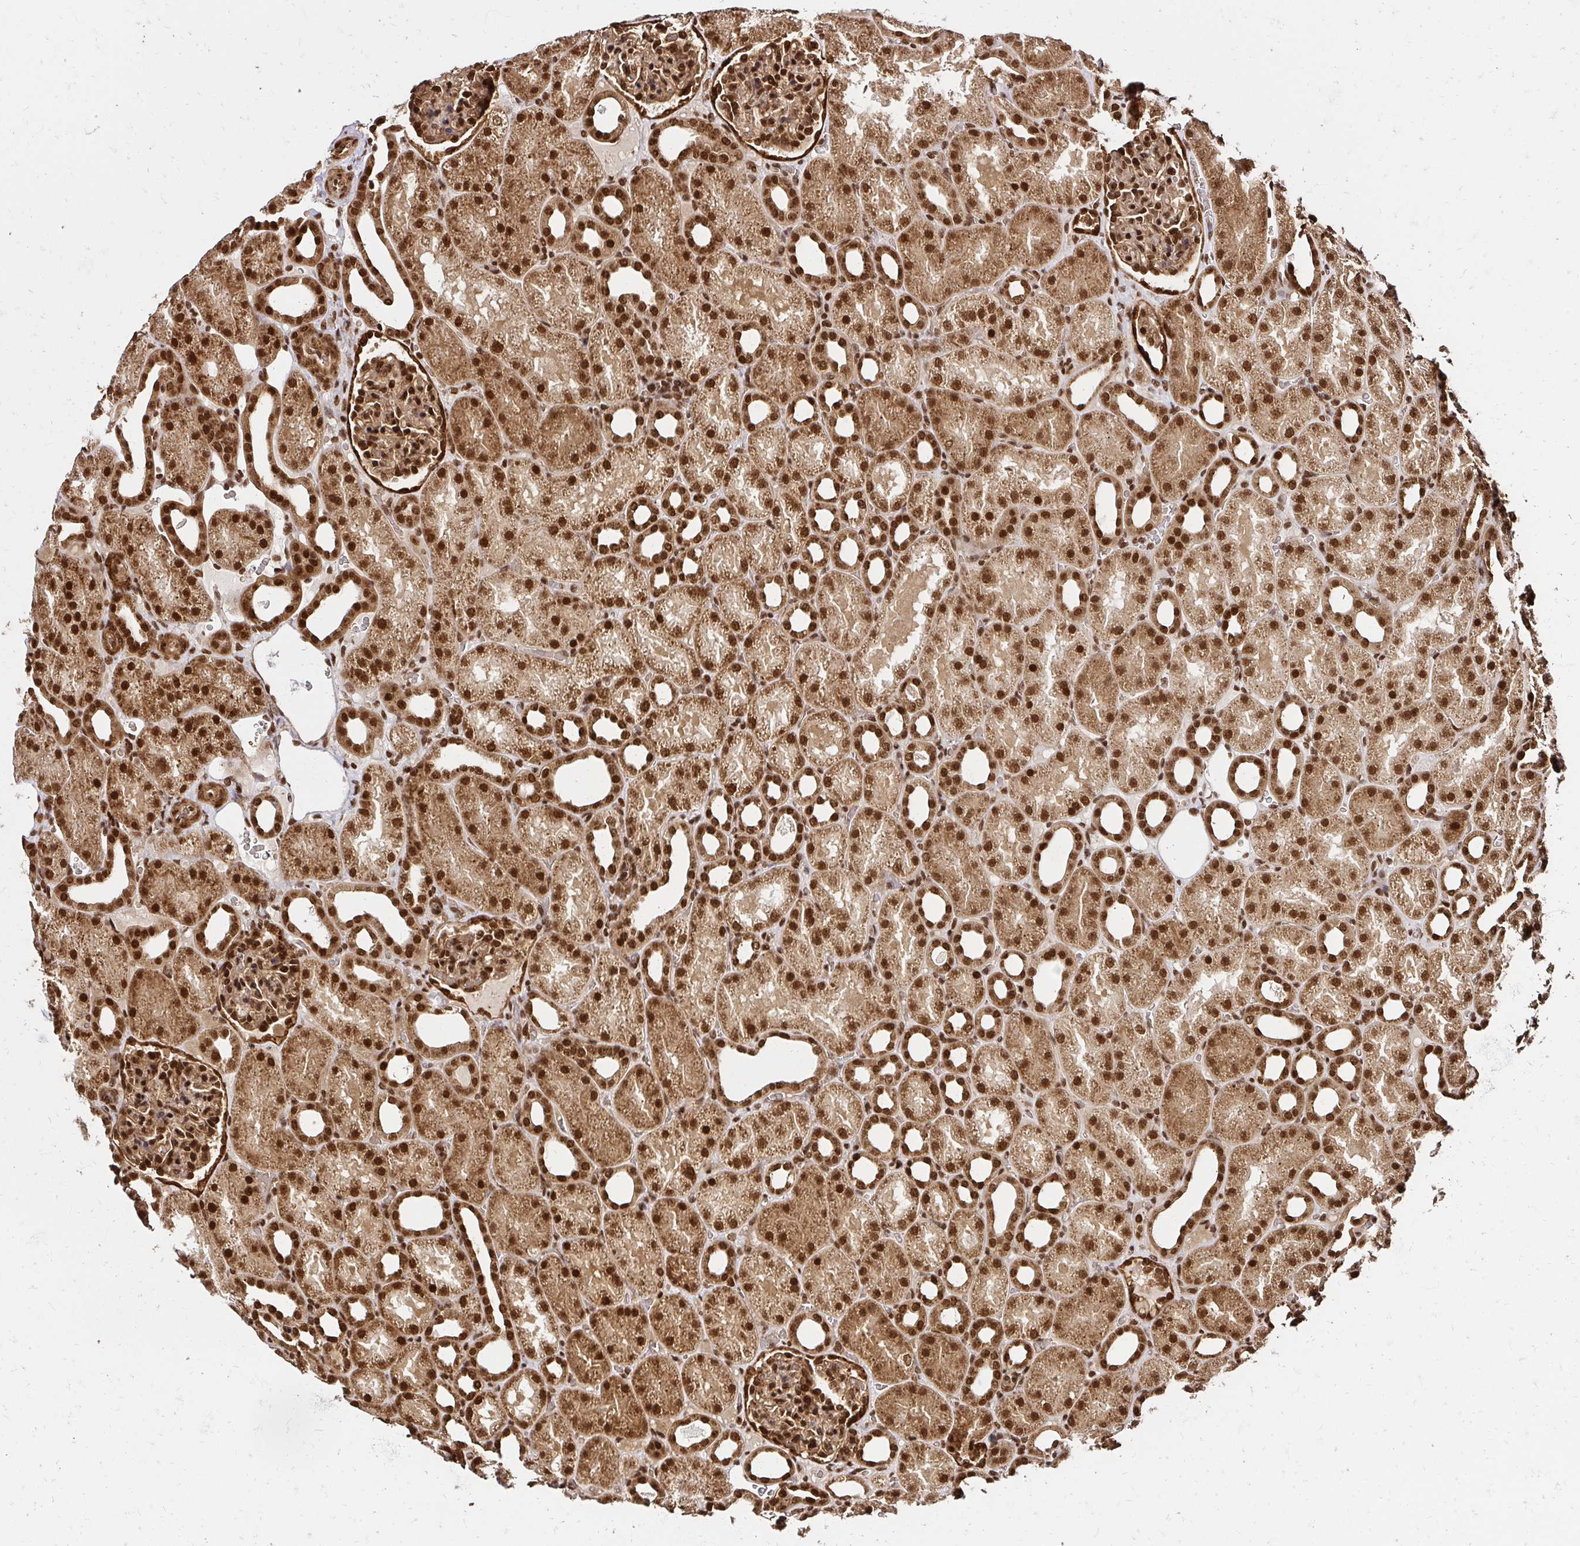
{"staining": {"intensity": "strong", "quantity": ">75%", "location": "cytoplasmic/membranous,nuclear"}, "tissue": "kidney", "cell_type": "Cells in glomeruli", "image_type": "normal", "snomed": [{"axis": "morphology", "description": "Normal tissue, NOS"}, {"axis": "topography", "description": "Kidney"}], "caption": "Protein analysis of normal kidney reveals strong cytoplasmic/membranous,nuclear staining in approximately >75% of cells in glomeruli.", "gene": "GLYR1", "patient": {"sex": "male", "age": 2}}